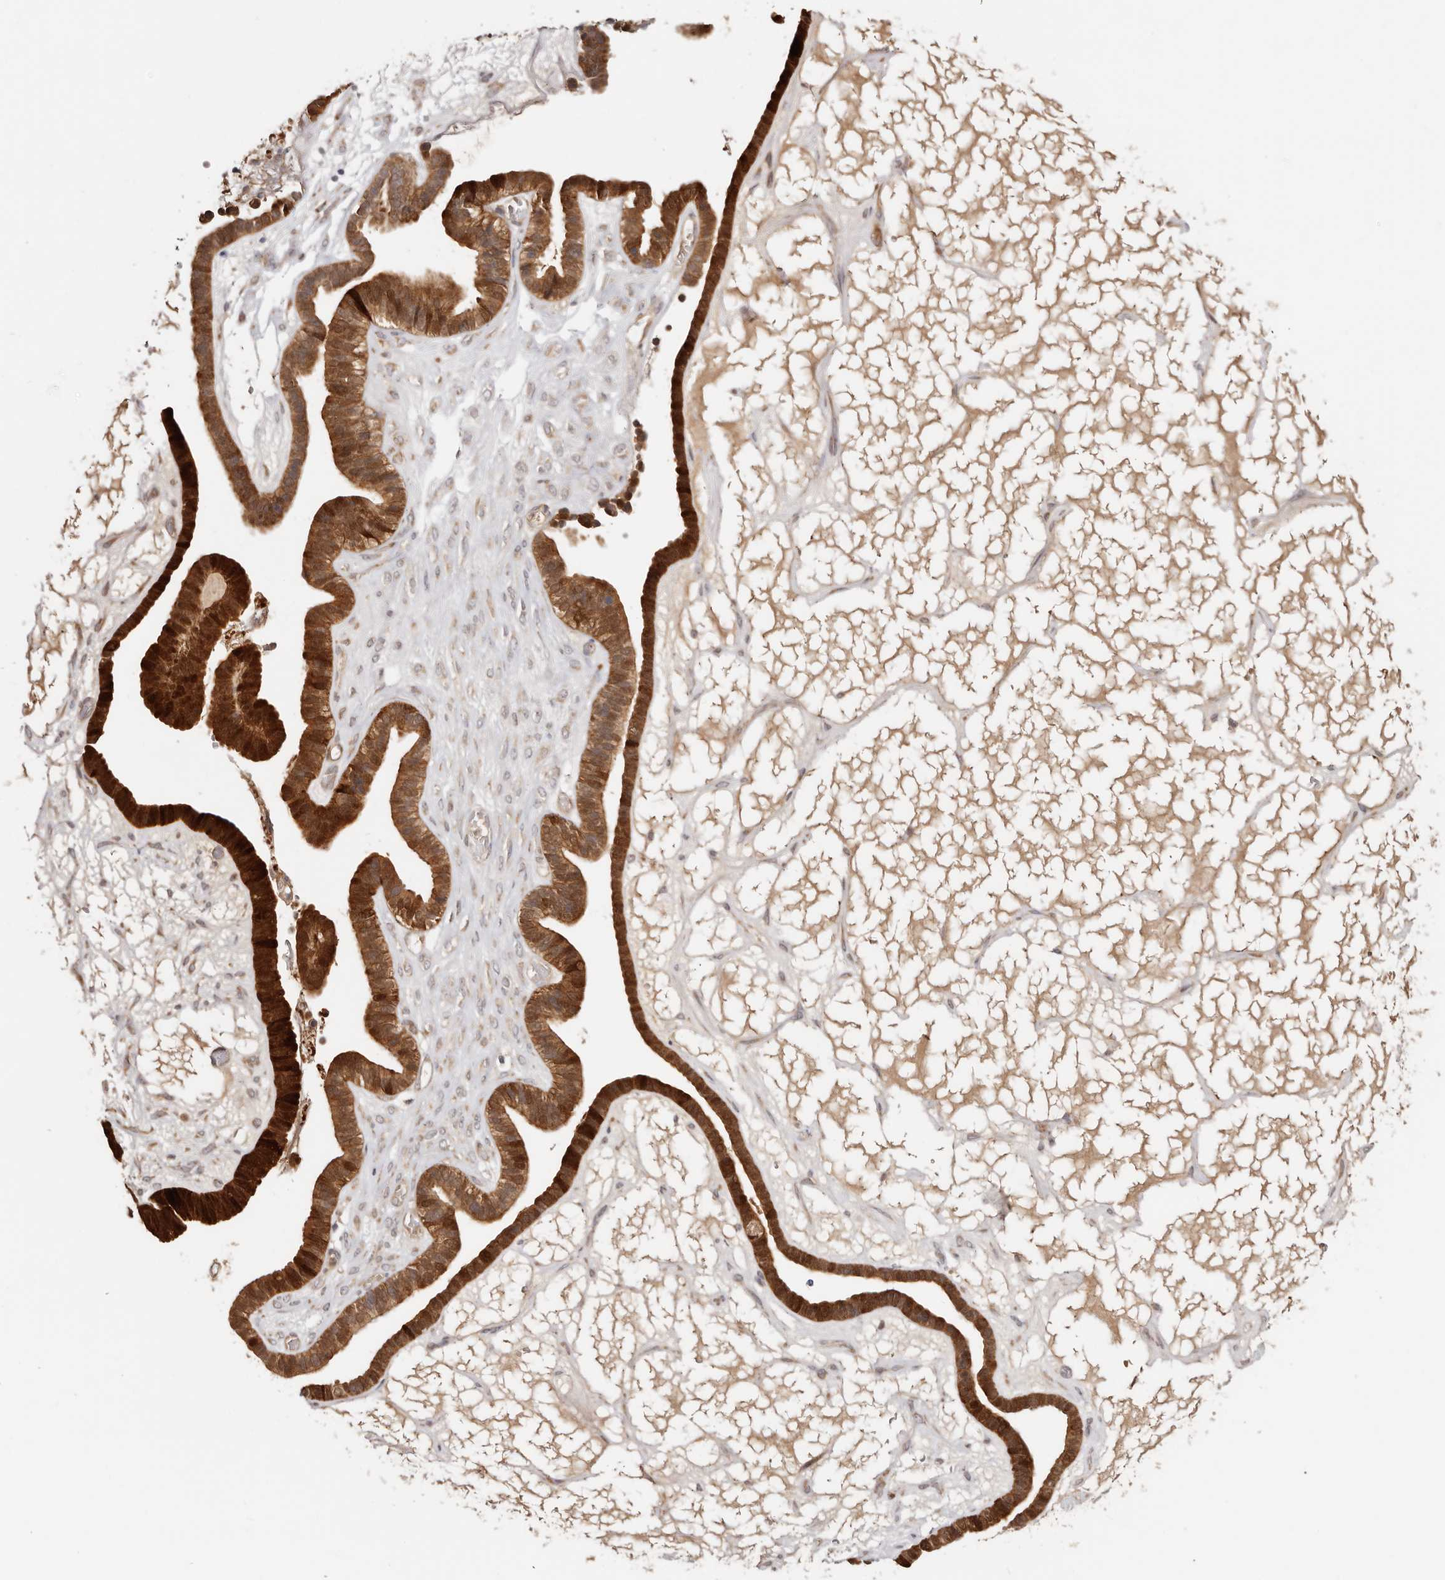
{"staining": {"intensity": "strong", "quantity": ">75%", "location": "cytoplasmic/membranous,nuclear"}, "tissue": "ovarian cancer", "cell_type": "Tumor cells", "image_type": "cancer", "snomed": [{"axis": "morphology", "description": "Cystadenocarcinoma, serous, NOS"}, {"axis": "topography", "description": "Ovary"}], "caption": "Immunohistochemical staining of serous cystadenocarcinoma (ovarian) reveals high levels of strong cytoplasmic/membranous and nuclear protein positivity in about >75% of tumor cells.", "gene": "BCL2L15", "patient": {"sex": "female", "age": 56}}